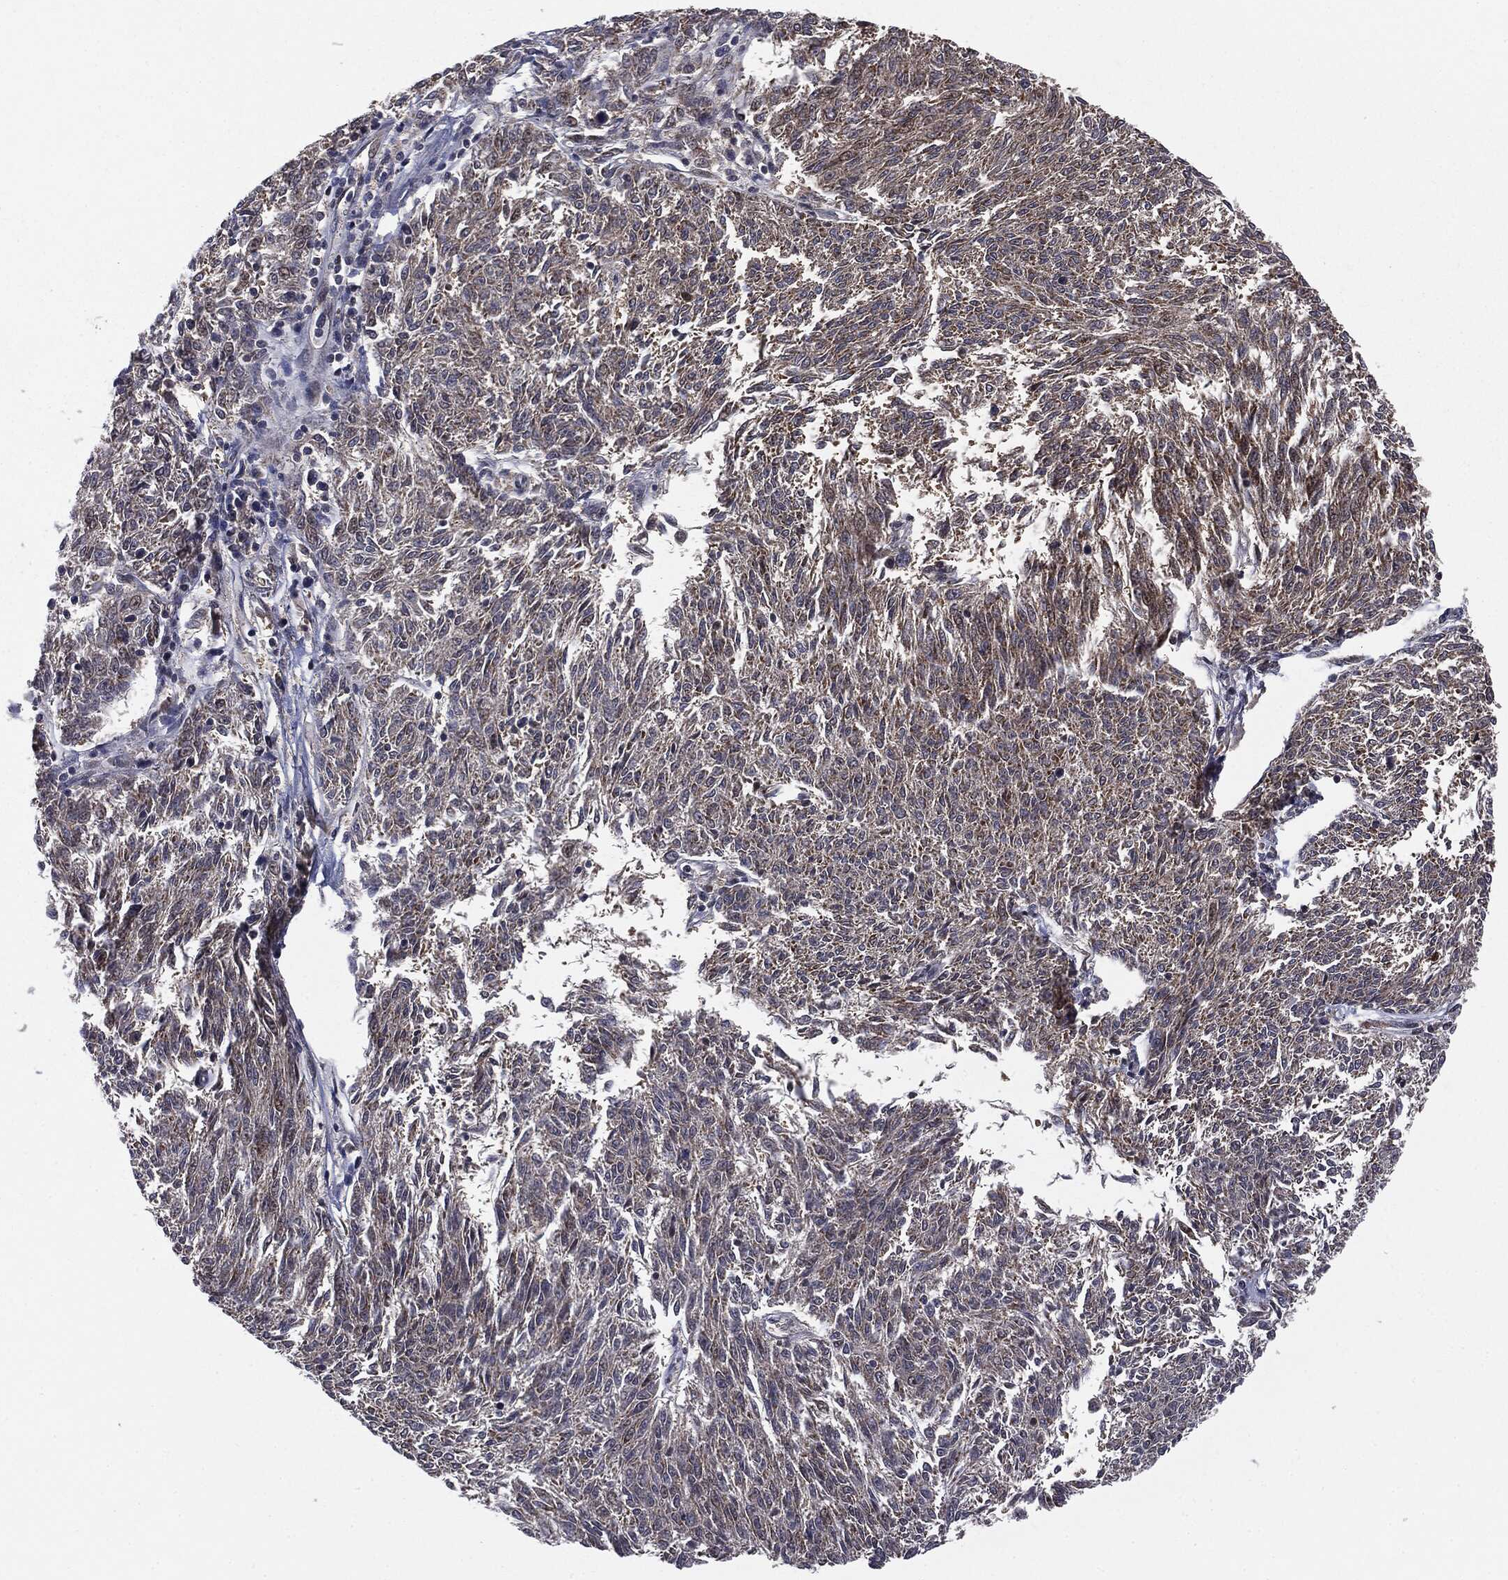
{"staining": {"intensity": "weak", "quantity": "<25%", "location": "cytoplasmic/membranous"}, "tissue": "melanoma", "cell_type": "Tumor cells", "image_type": "cancer", "snomed": [{"axis": "morphology", "description": "Malignant melanoma, NOS"}, {"axis": "topography", "description": "Skin"}], "caption": "Photomicrograph shows no protein expression in tumor cells of melanoma tissue.", "gene": "PTPA", "patient": {"sex": "female", "age": 72}}